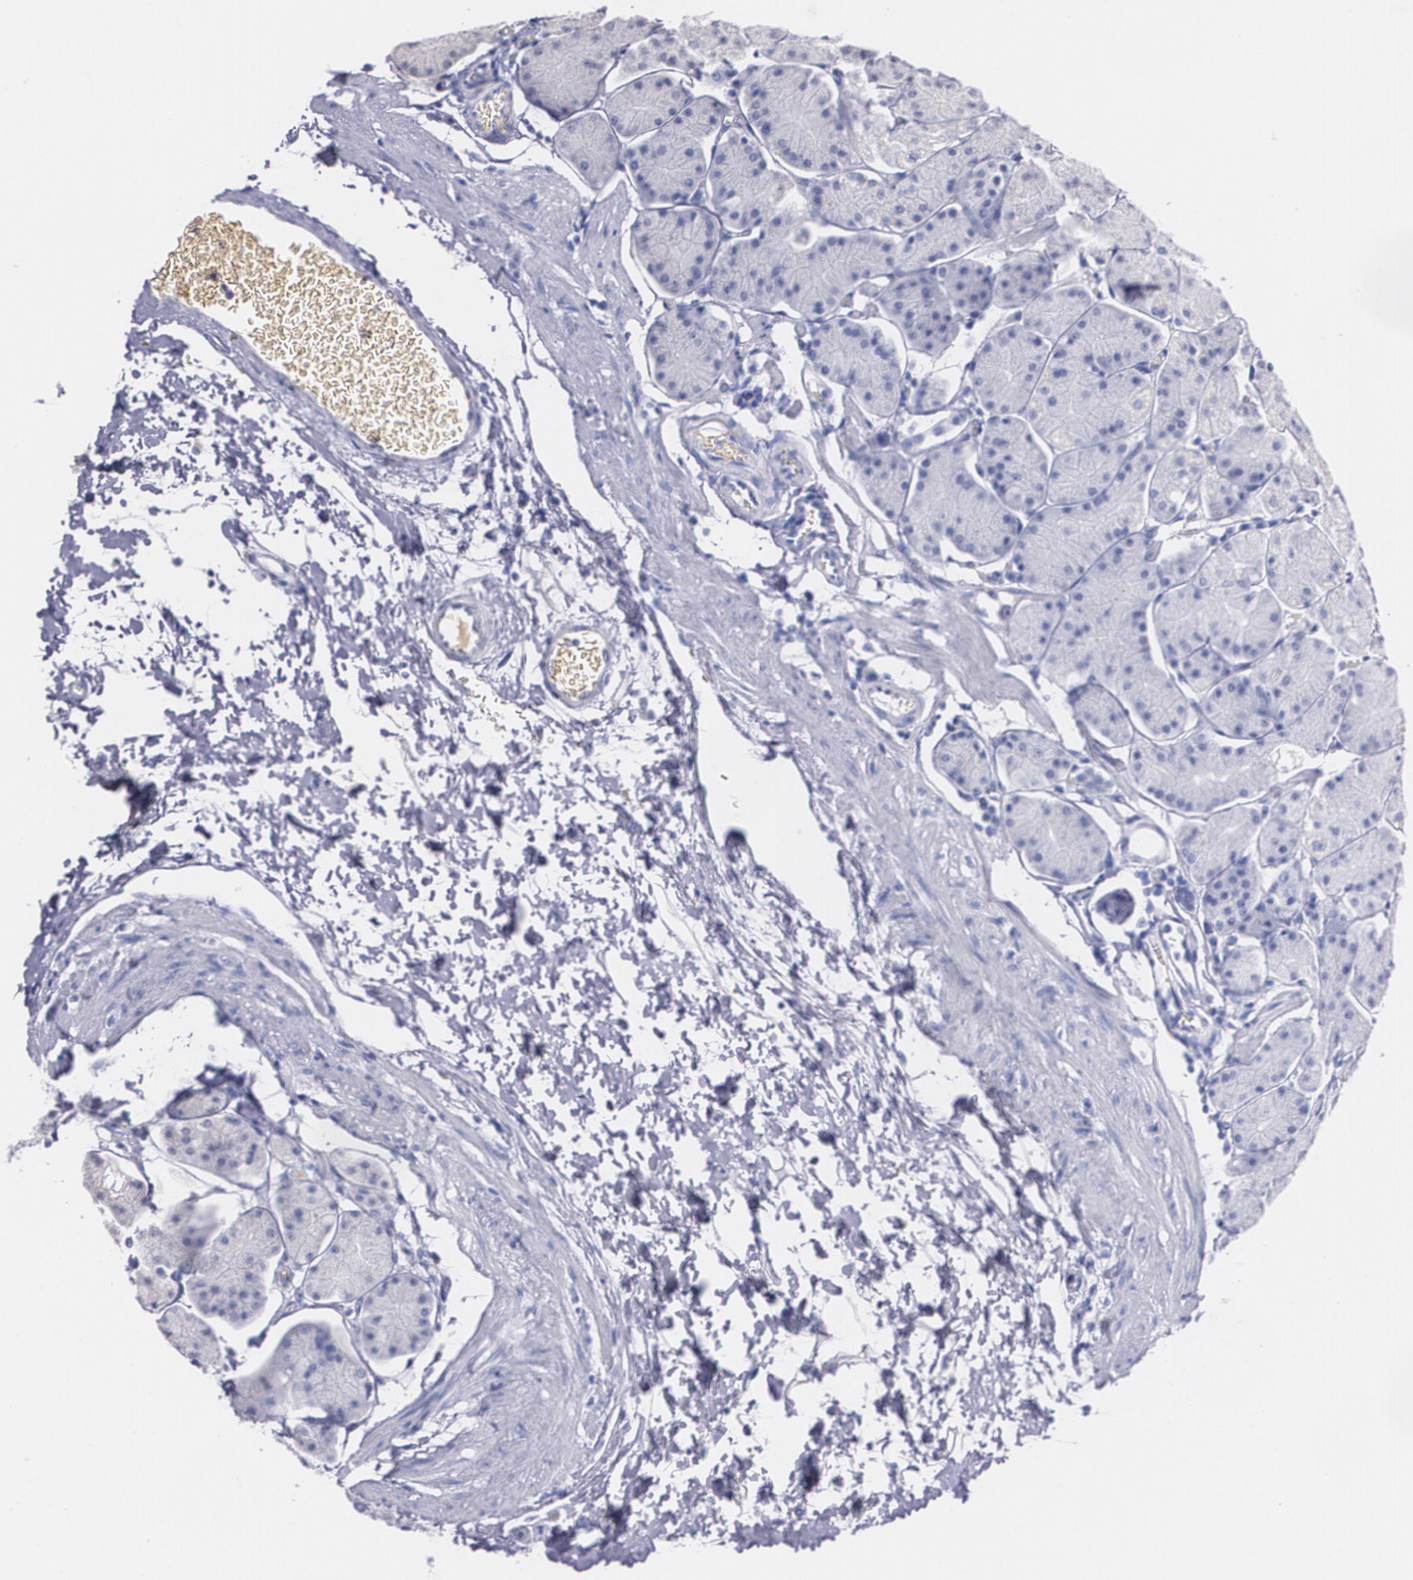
{"staining": {"intensity": "negative", "quantity": "none", "location": "none"}, "tissue": "stomach", "cell_type": "Glandular cells", "image_type": "normal", "snomed": [{"axis": "morphology", "description": "Normal tissue, NOS"}, {"axis": "topography", "description": "Stomach, upper"}, {"axis": "topography", "description": "Stomach"}], "caption": "The micrograph displays no staining of glandular cells in normal stomach.", "gene": "AMBP", "patient": {"sex": "male", "age": 76}}